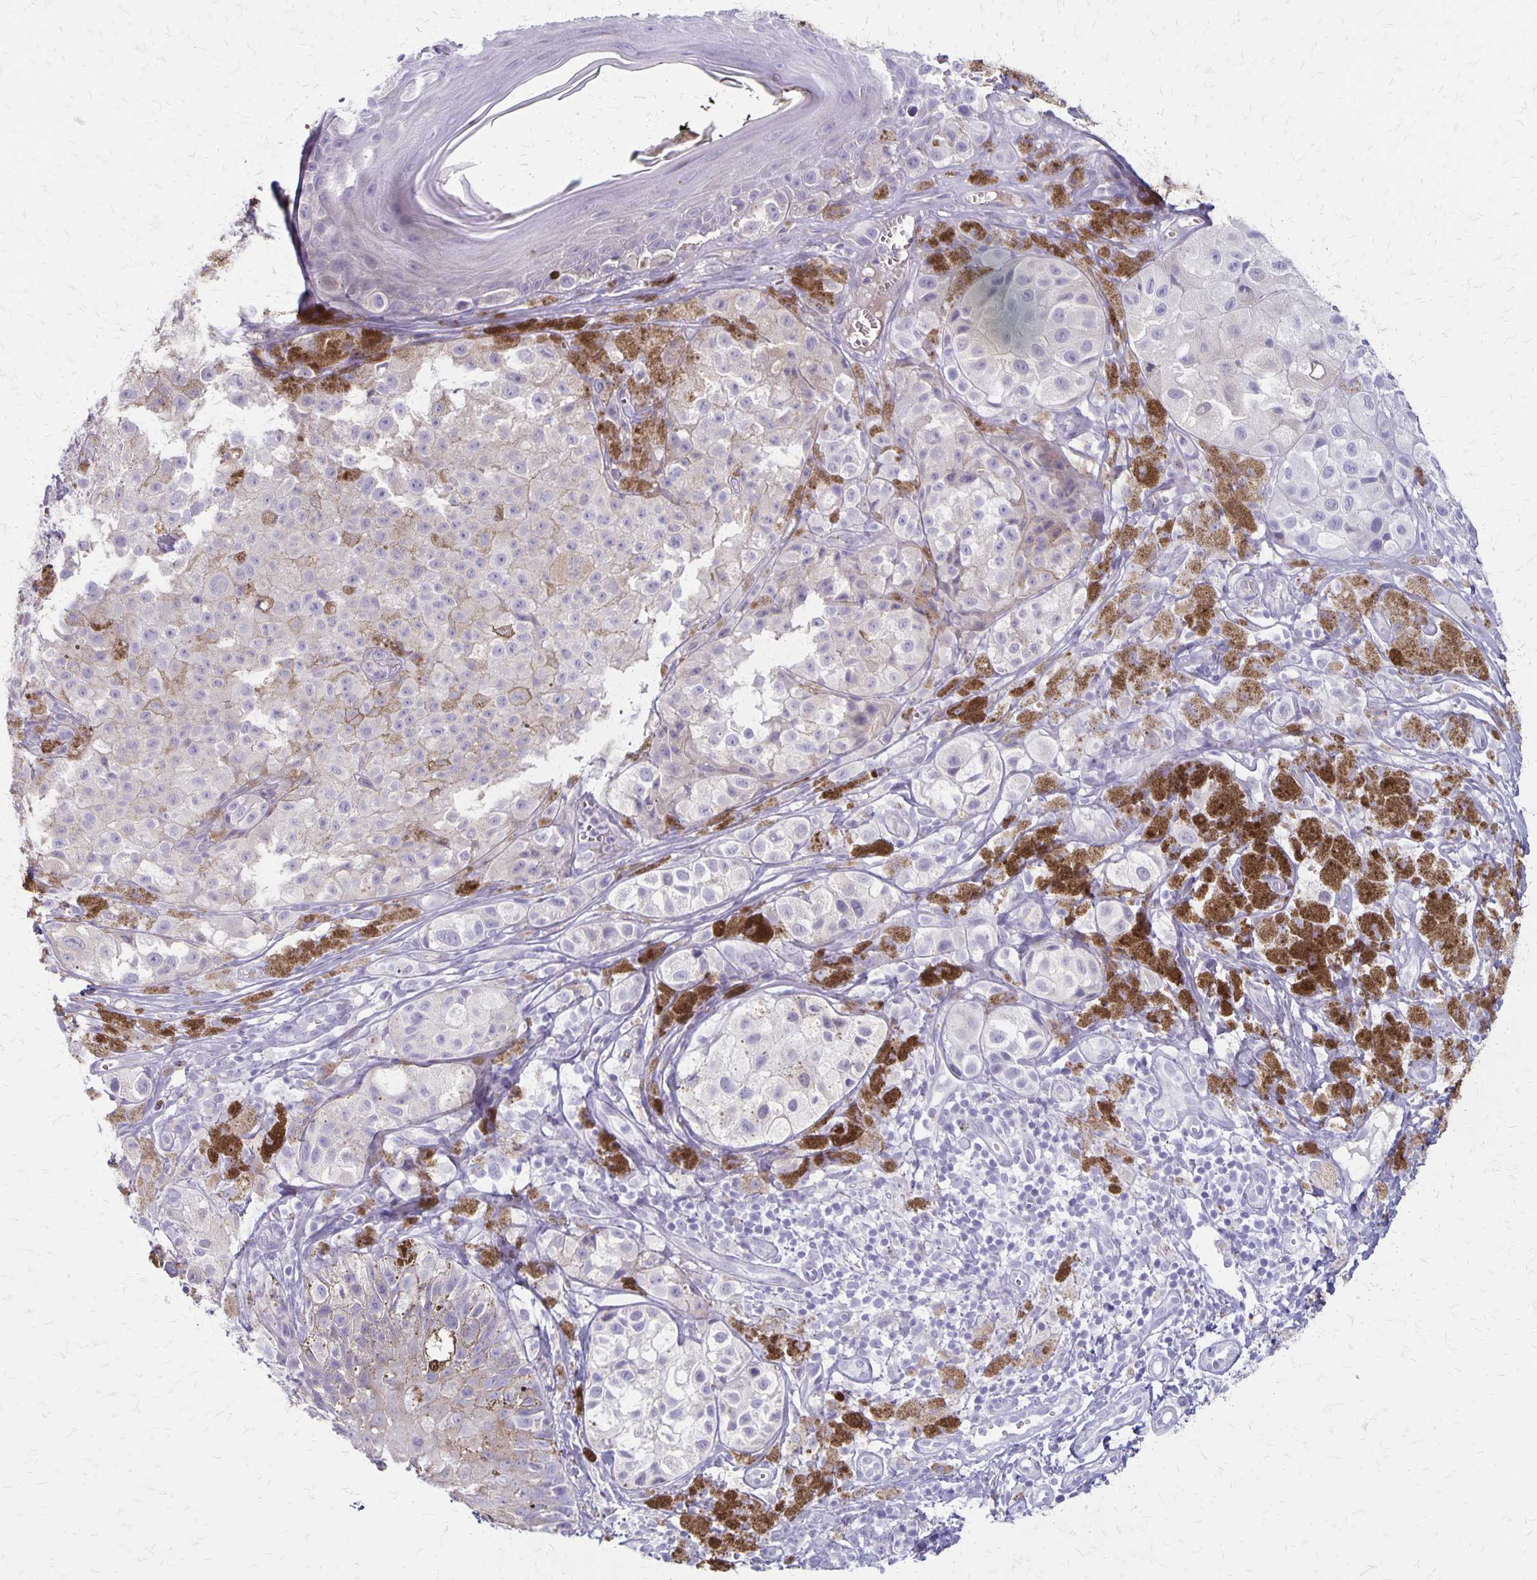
{"staining": {"intensity": "negative", "quantity": "none", "location": "none"}, "tissue": "melanoma", "cell_type": "Tumor cells", "image_type": "cancer", "snomed": [{"axis": "morphology", "description": "Malignant melanoma, NOS"}, {"axis": "topography", "description": "Skin"}], "caption": "Immunohistochemistry of human malignant melanoma shows no staining in tumor cells. Nuclei are stained in blue.", "gene": "HOMER1", "patient": {"sex": "male", "age": 61}}